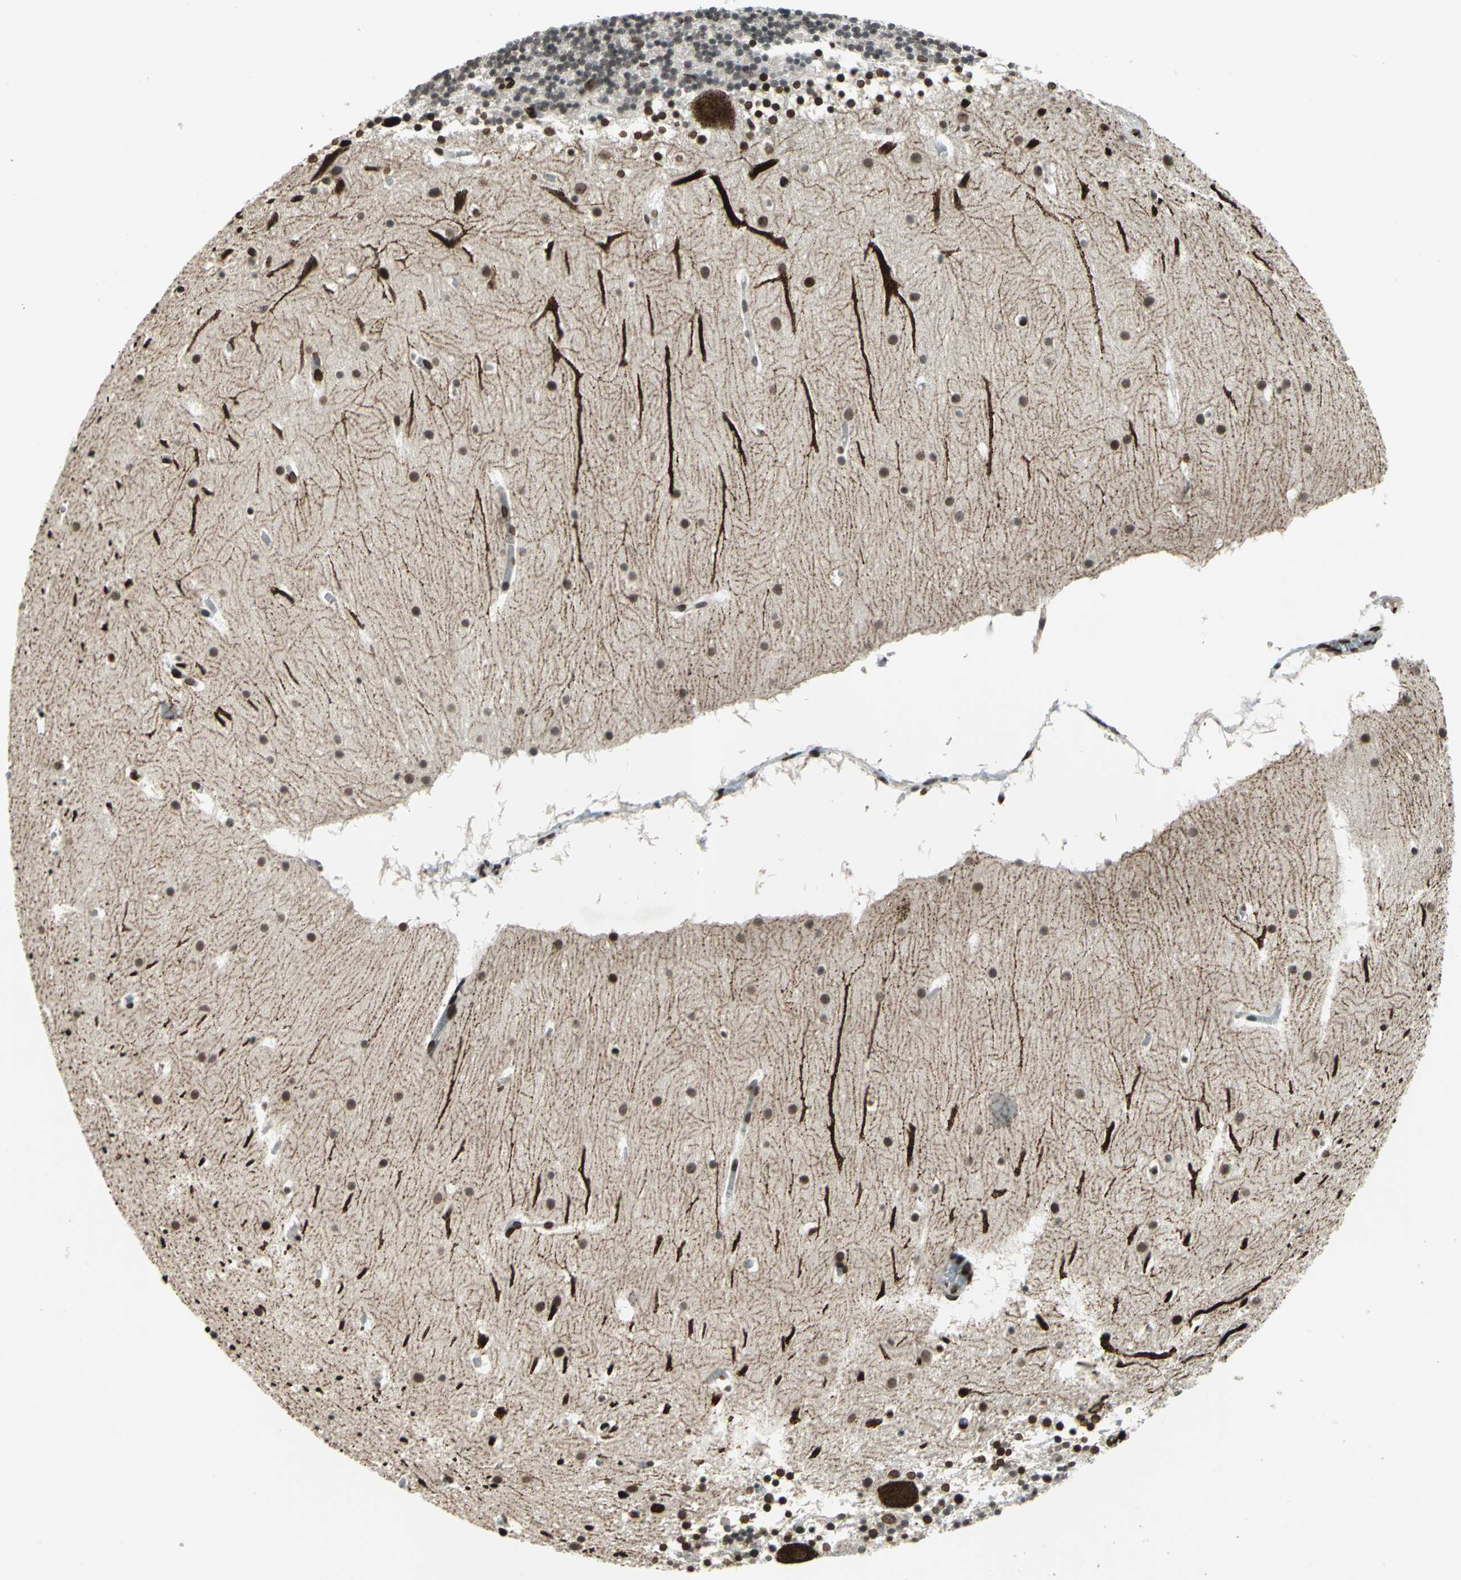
{"staining": {"intensity": "weak", "quantity": "25%-75%", "location": "nuclear"}, "tissue": "cerebellum", "cell_type": "Cells in granular layer", "image_type": "normal", "snomed": [{"axis": "morphology", "description": "Normal tissue, NOS"}, {"axis": "topography", "description": "Cerebellum"}], "caption": "Cells in granular layer exhibit low levels of weak nuclear positivity in about 25%-75% of cells in unremarkable human cerebellum.", "gene": "ISY1", "patient": {"sex": "male", "age": 45}}